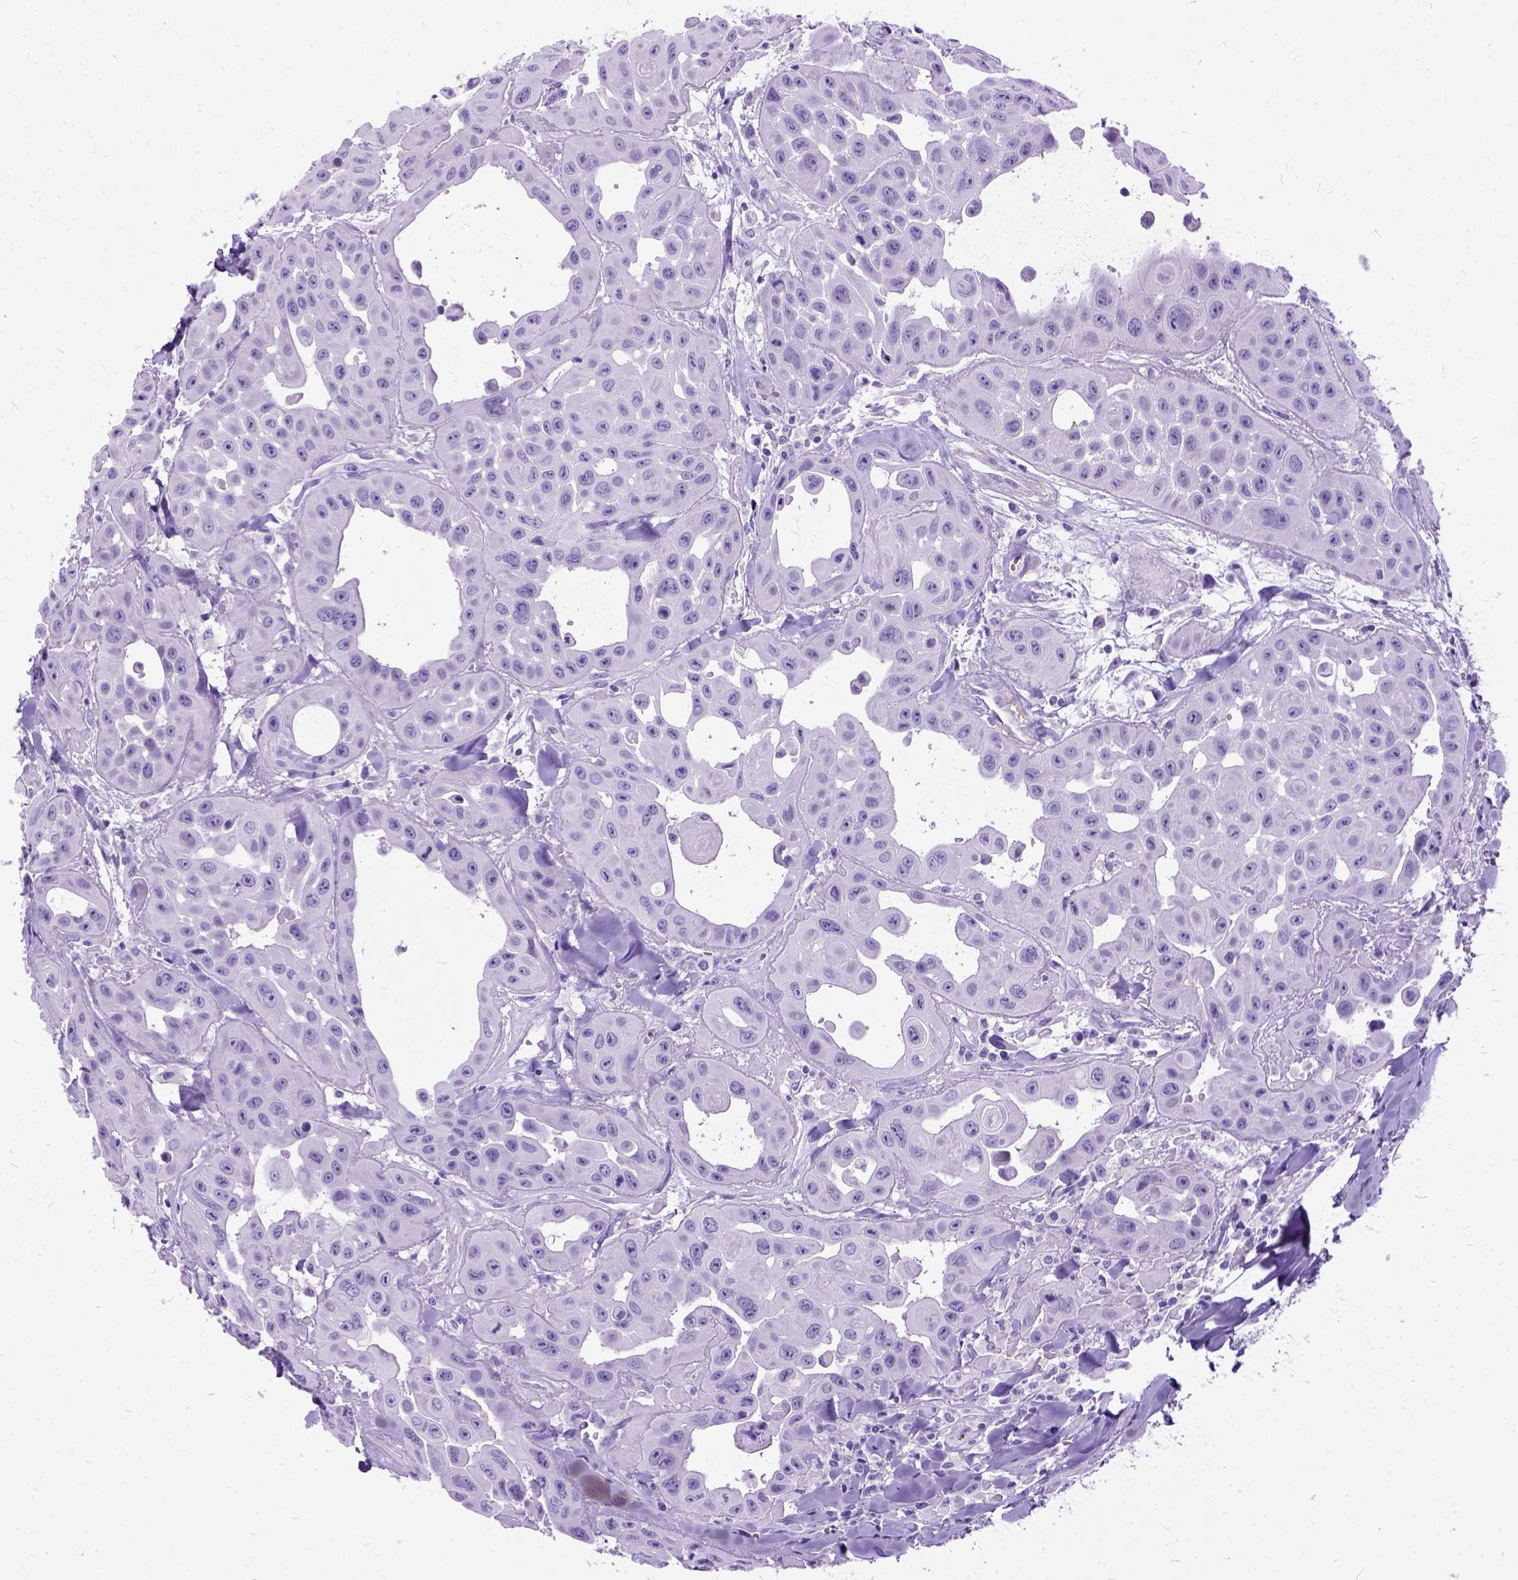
{"staining": {"intensity": "negative", "quantity": "none", "location": "none"}, "tissue": "head and neck cancer", "cell_type": "Tumor cells", "image_type": "cancer", "snomed": [{"axis": "morphology", "description": "Adenocarcinoma, NOS"}, {"axis": "topography", "description": "Head-Neck"}], "caption": "Immunohistochemistry of head and neck adenocarcinoma shows no staining in tumor cells.", "gene": "PRG2", "patient": {"sex": "male", "age": 73}}